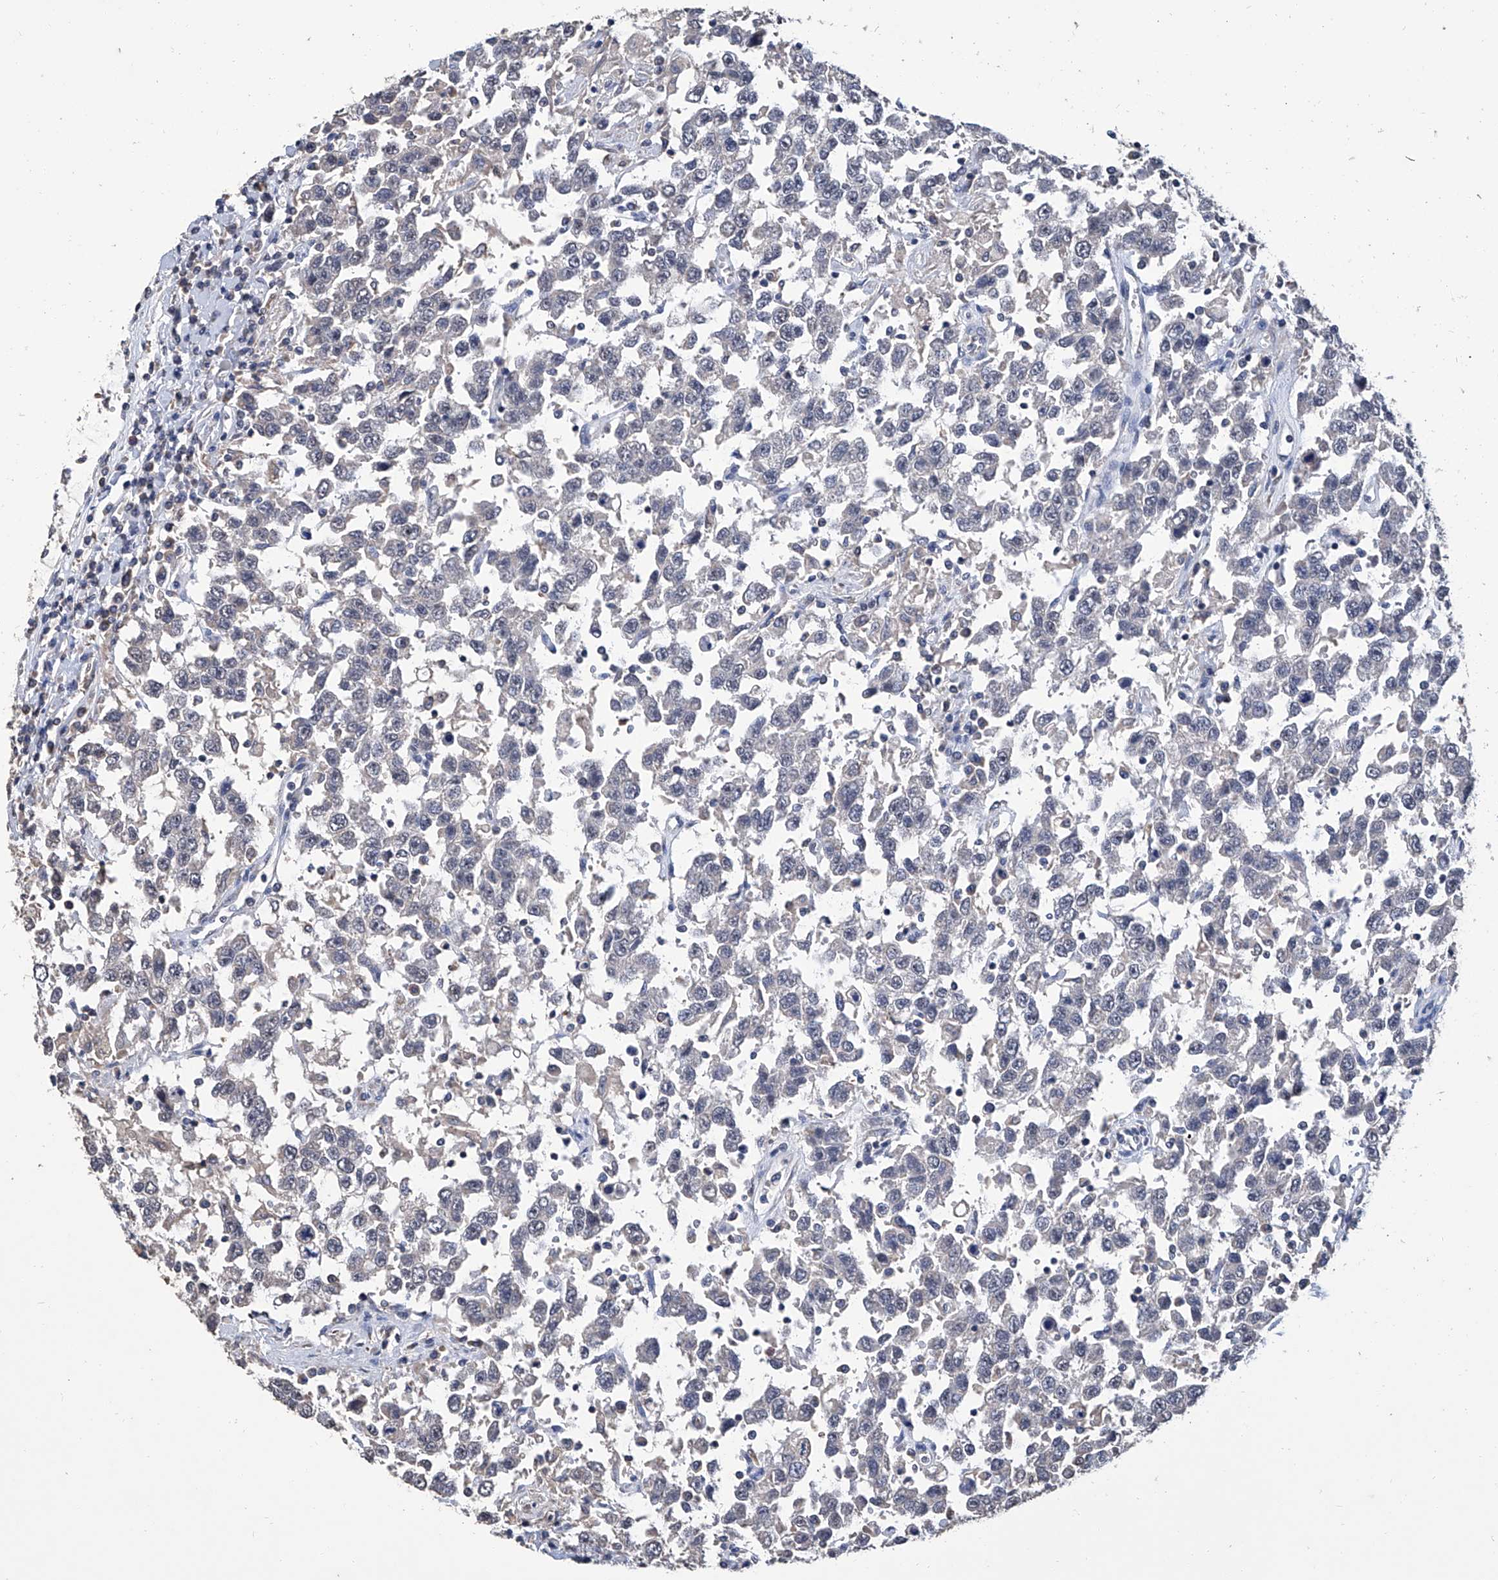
{"staining": {"intensity": "negative", "quantity": "none", "location": "none"}, "tissue": "testis cancer", "cell_type": "Tumor cells", "image_type": "cancer", "snomed": [{"axis": "morphology", "description": "Seminoma, NOS"}, {"axis": "topography", "description": "Testis"}], "caption": "Immunohistochemistry histopathology image of neoplastic tissue: human testis cancer stained with DAB (3,3'-diaminobenzidine) reveals no significant protein expression in tumor cells. Brightfield microscopy of IHC stained with DAB (brown) and hematoxylin (blue), captured at high magnification.", "gene": "GPT", "patient": {"sex": "male", "age": 41}}